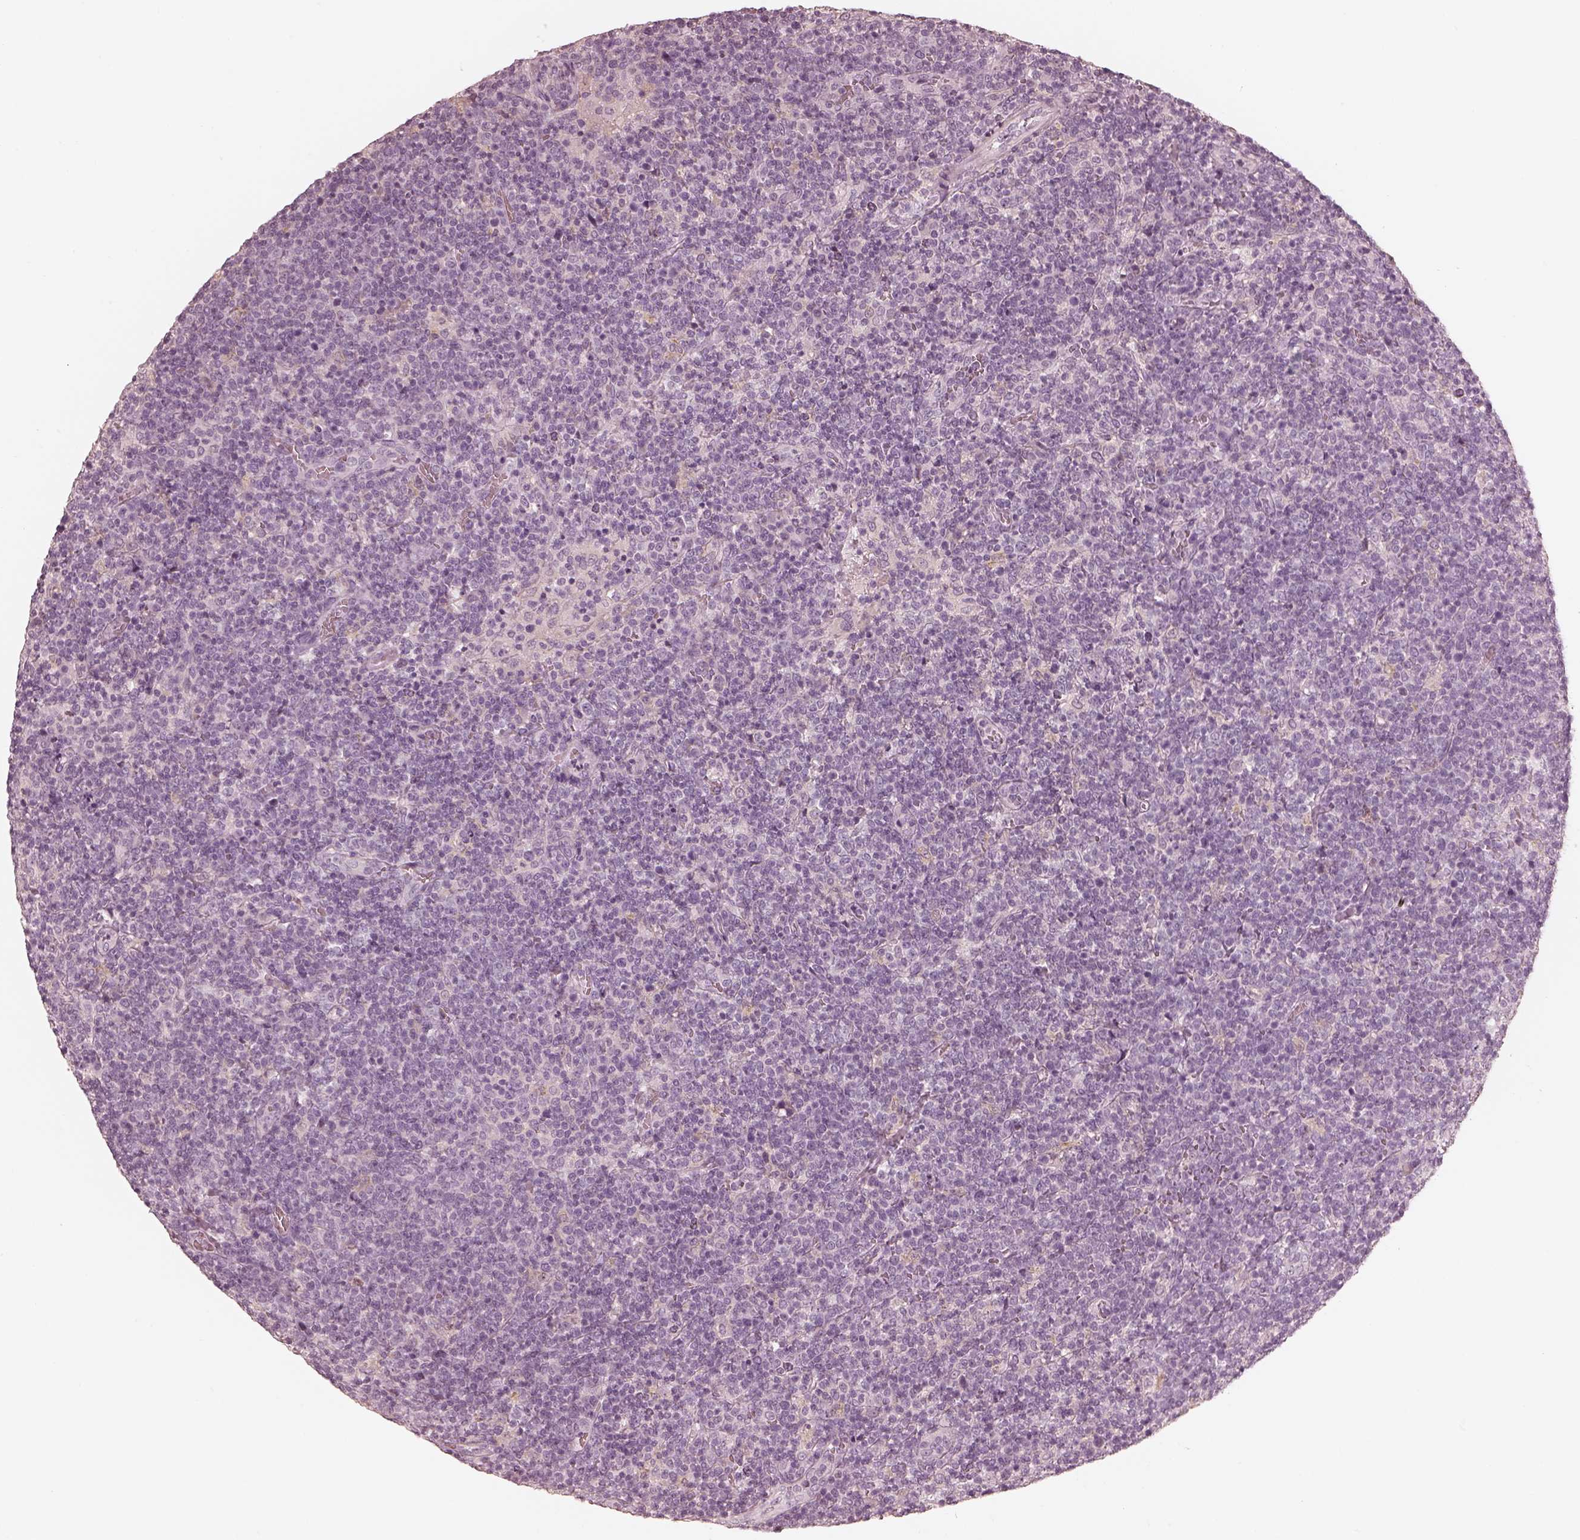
{"staining": {"intensity": "negative", "quantity": "none", "location": "none"}, "tissue": "lymphoma", "cell_type": "Tumor cells", "image_type": "cancer", "snomed": [{"axis": "morphology", "description": "Malignant lymphoma, non-Hodgkin's type, High grade"}, {"axis": "topography", "description": "Lymph node"}], "caption": "IHC histopathology image of human lymphoma stained for a protein (brown), which exhibits no positivity in tumor cells.", "gene": "CALR3", "patient": {"sex": "male", "age": 61}}